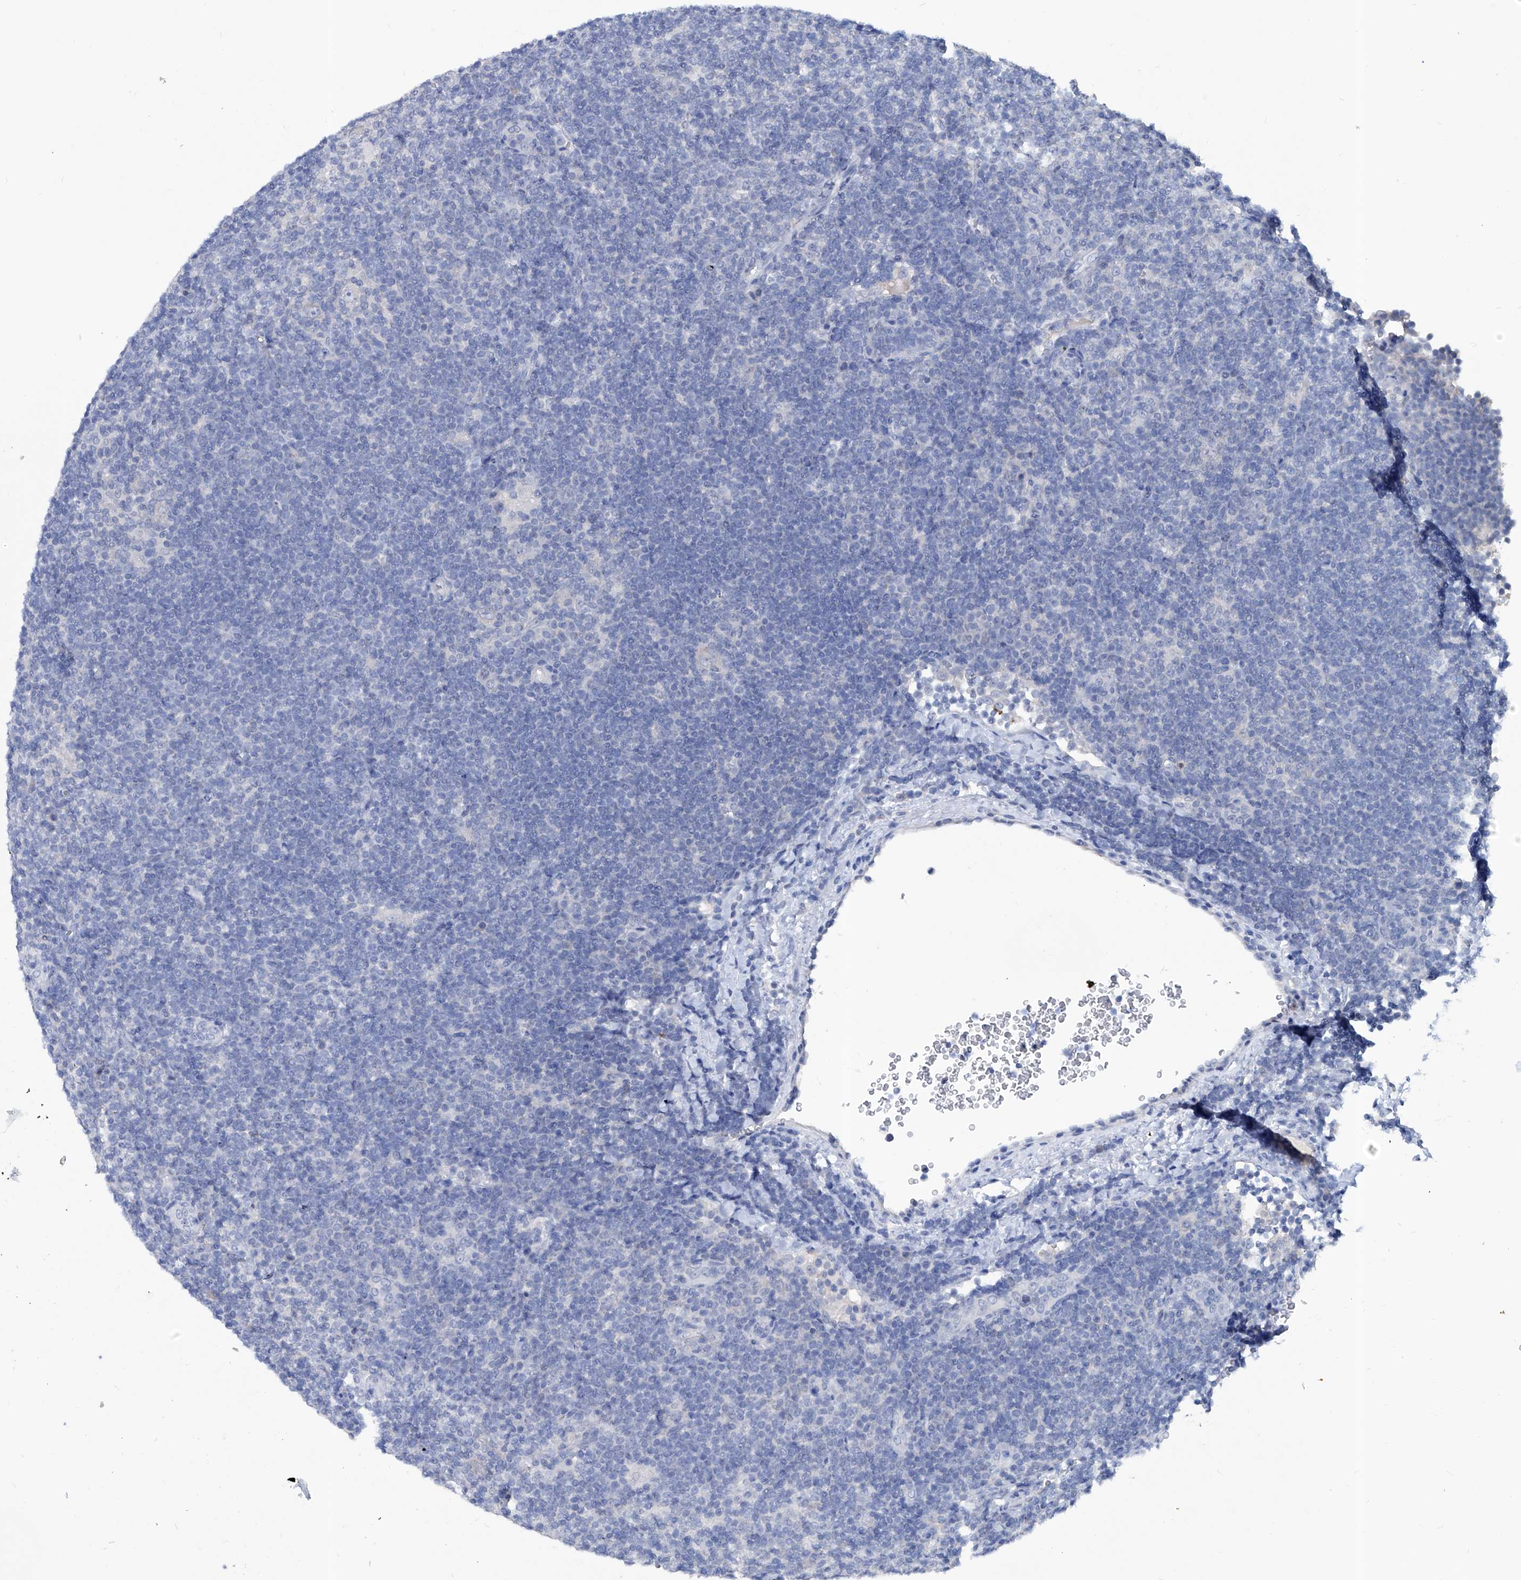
{"staining": {"intensity": "negative", "quantity": "none", "location": "none"}, "tissue": "lymphoma", "cell_type": "Tumor cells", "image_type": "cancer", "snomed": [{"axis": "morphology", "description": "Hodgkin's disease, NOS"}, {"axis": "topography", "description": "Lymph node"}], "caption": "An image of human Hodgkin's disease is negative for staining in tumor cells.", "gene": "KLHL17", "patient": {"sex": "female", "age": 57}}